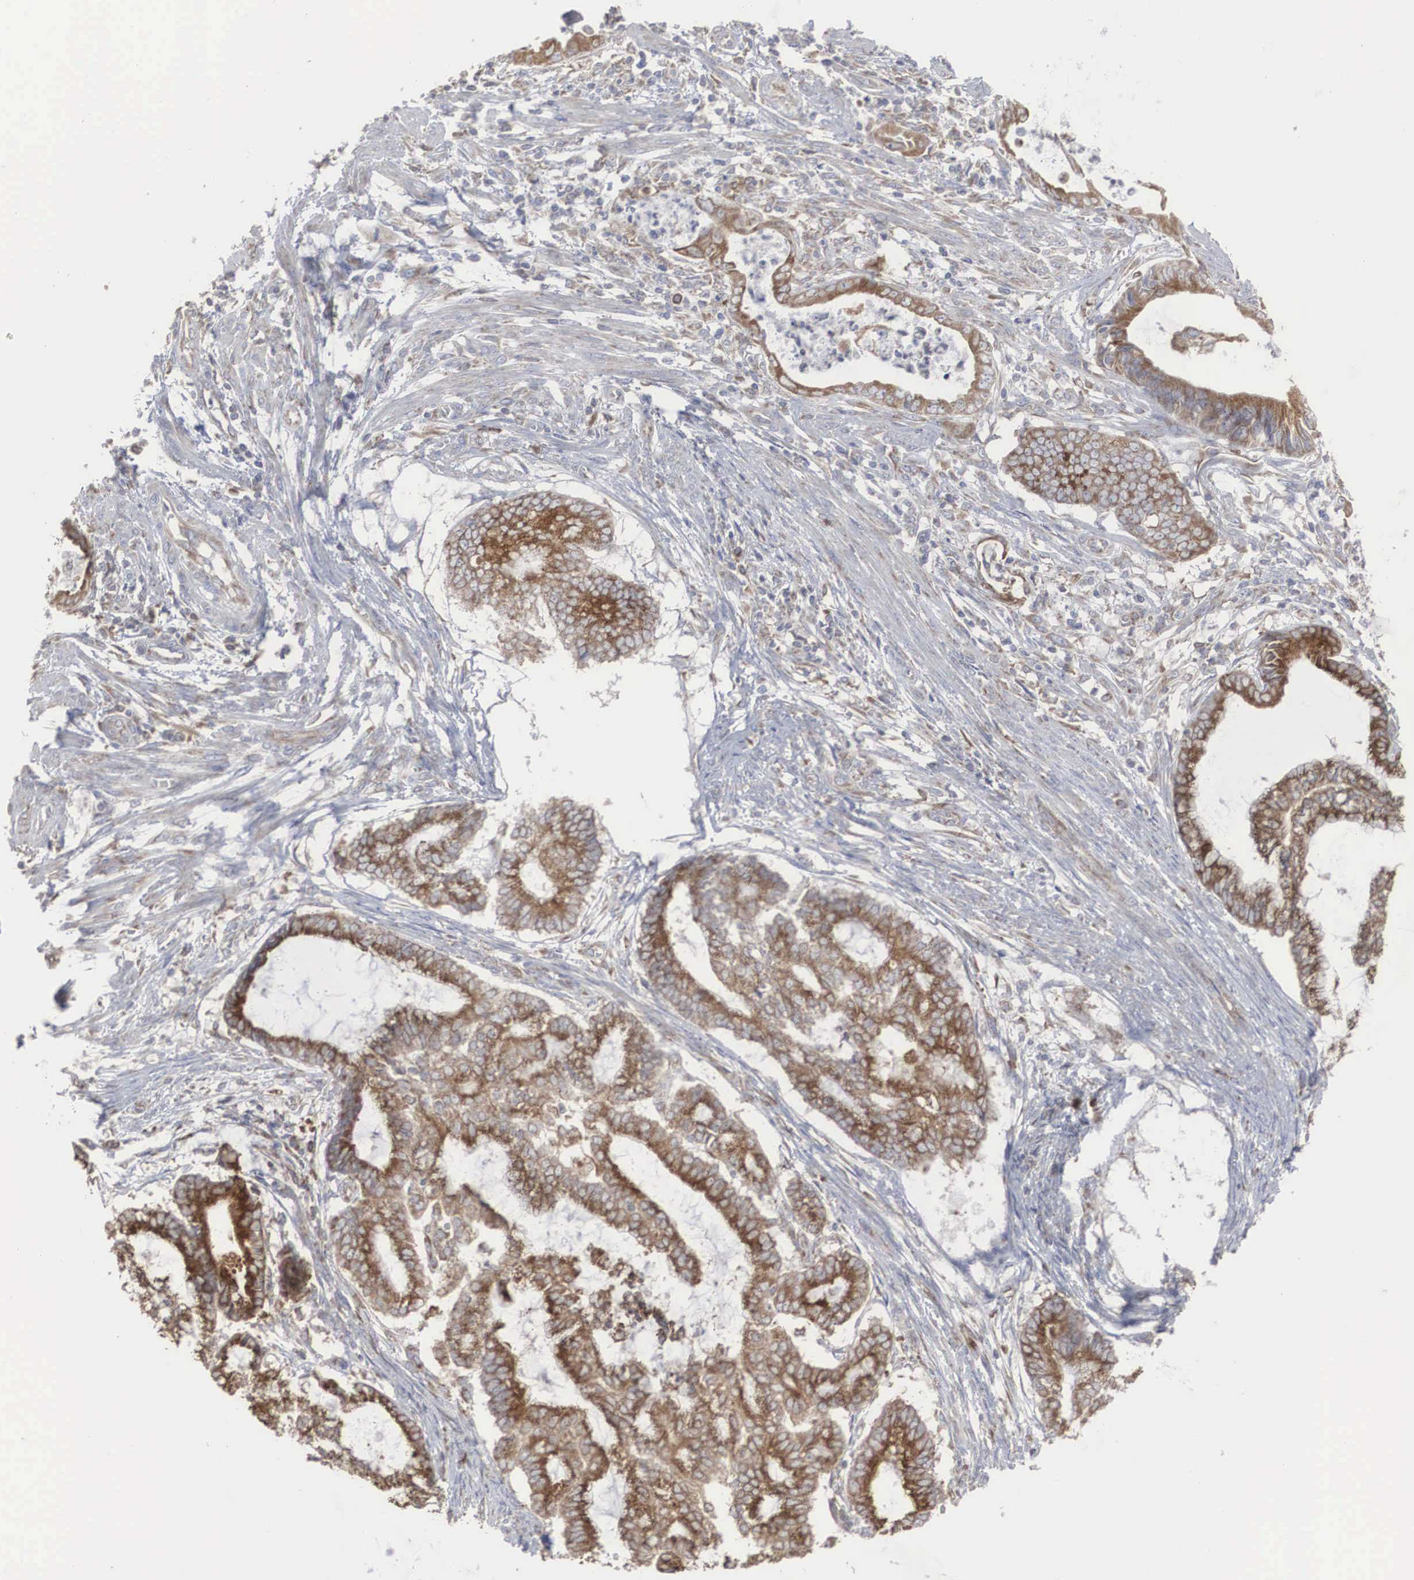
{"staining": {"intensity": "strong", "quantity": ">75%", "location": "cytoplasmic/membranous"}, "tissue": "endometrial cancer", "cell_type": "Tumor cells", "image_type": "cancer", "snomed": [{"axis": "morphology", "description": "Adenocarcinoma, NOS"}, {"axis": "topography", "description": "Endometrium"}], "caption": "Endometrial cancer stained with a brown dye exhibits strong cytoplasmic/membranous positive expression in approximately >75% of tumor cells.", "gene": "MIA2", "patient": {"sex": "female", "age": 63}}